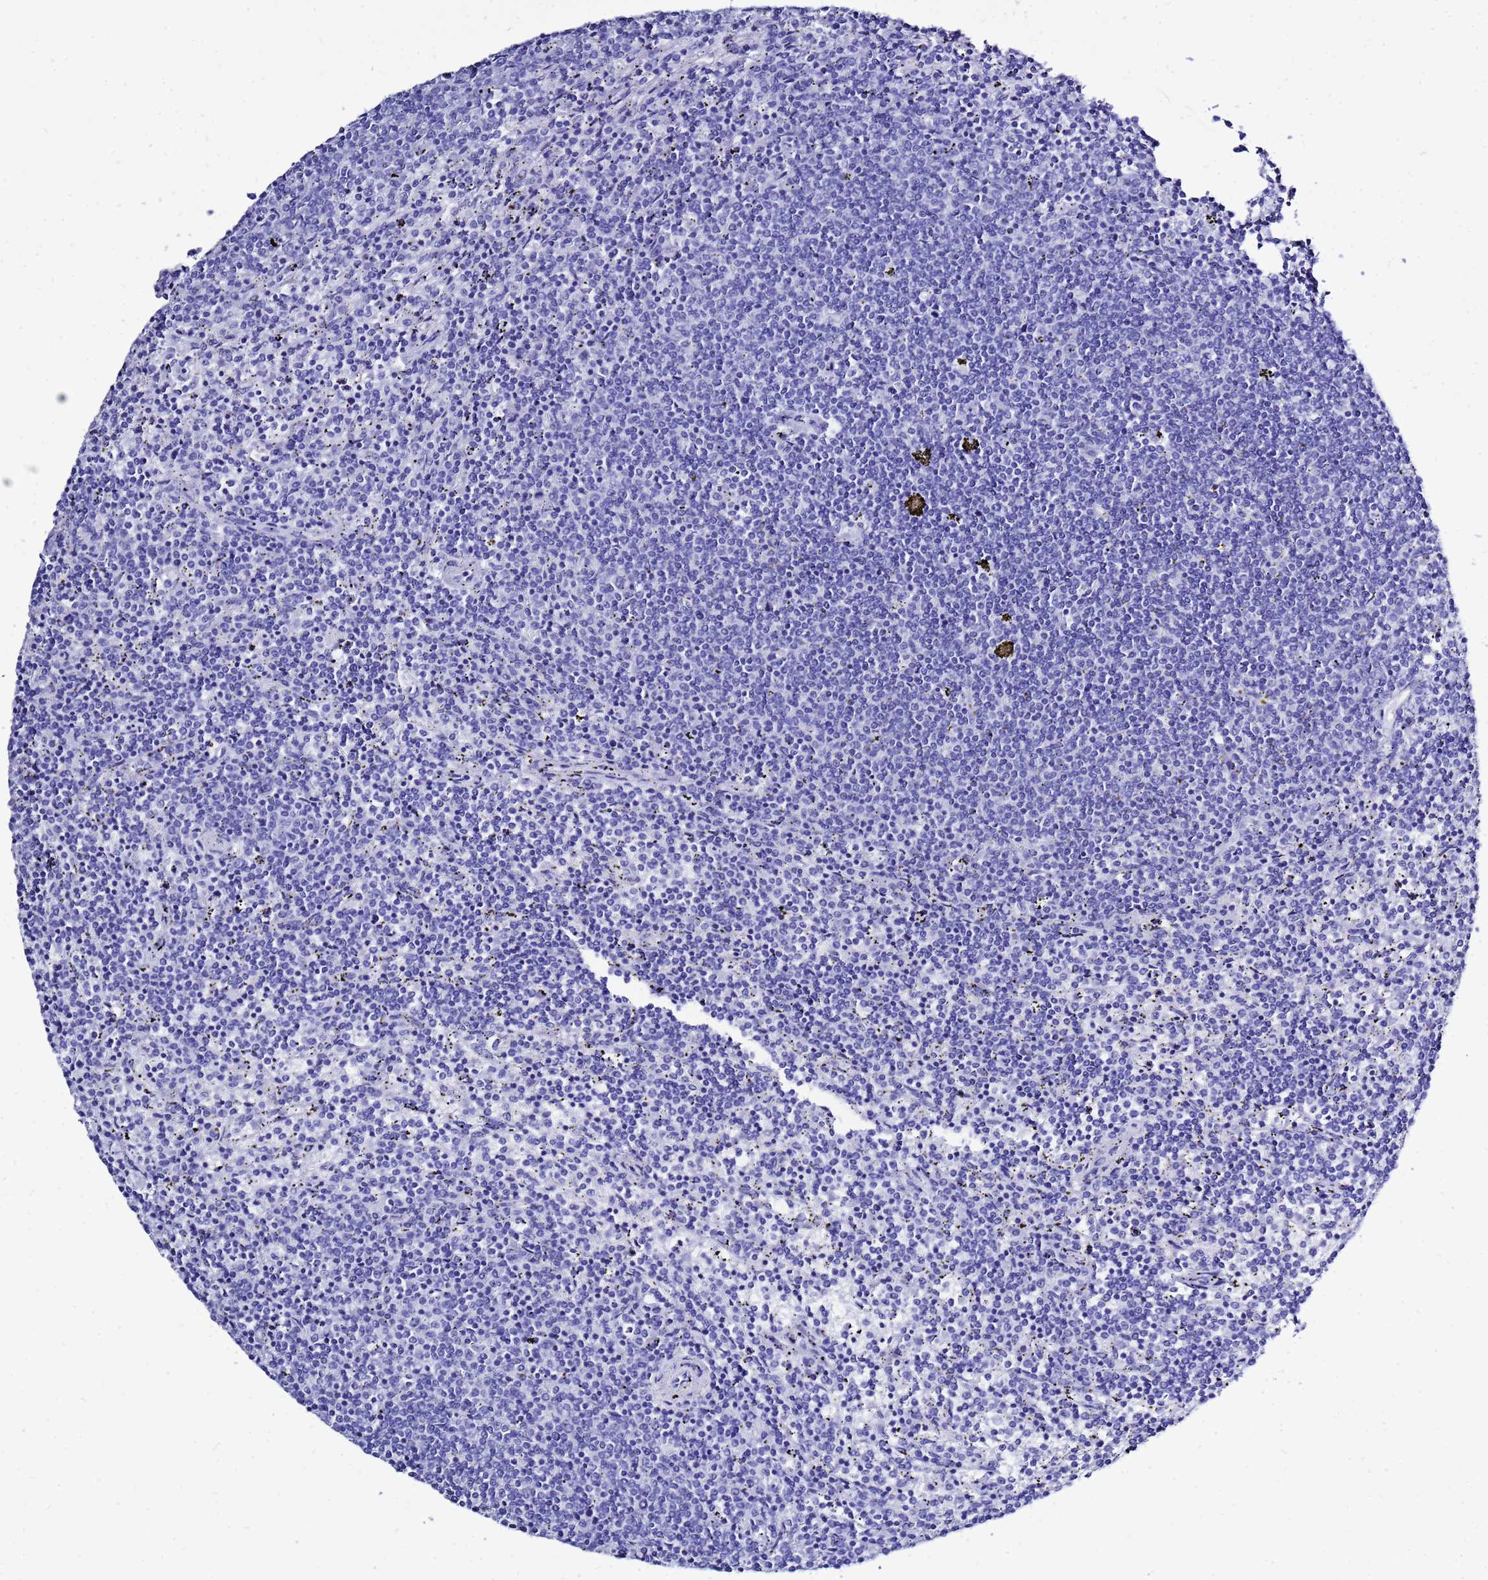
{"staining": {"intensity": "negative", "quantity": "none", "location": "none"}, "tissue": "lymphoma", "cell_type": "Tumor cells", "image_type": "cancer", "snomed": [{"axis": "morphology", "description": "Malignant lymphoma, non-Hodgkin's type, Low grade"}, {"axis": "topography", "description": "Spleen"}], "caption": "Micrograph shows no protein positivity in tumor cells of malignant lymphoma, non-Hodgkin's type (low-grade) tissue. (Immunohistochemistry, brightfield microscopy, high magnification).", "gene": "LIPF", "patient": {"sex": "female", "age": 50}}